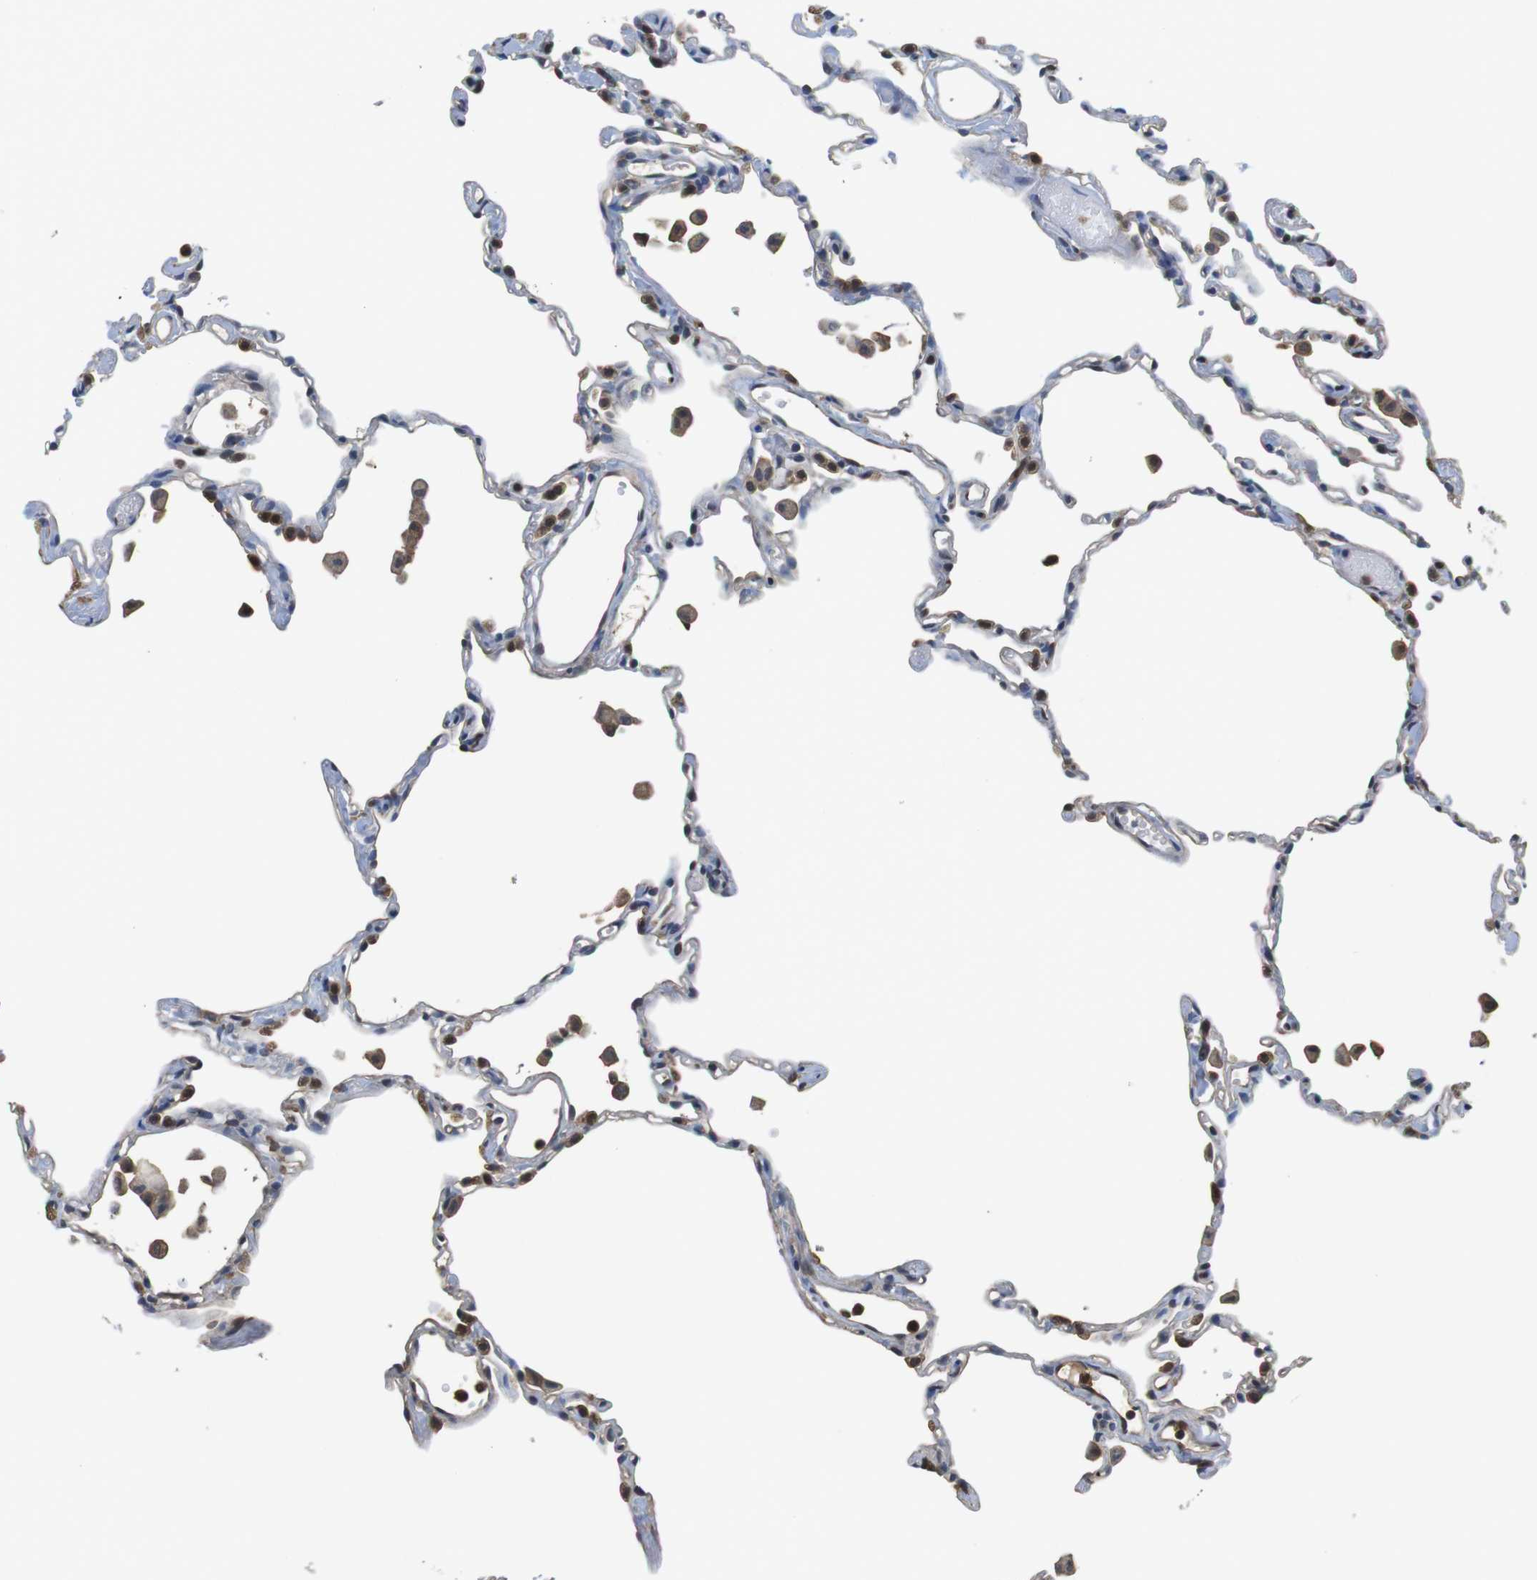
{"staining": {"intensity": "moderate", "quantity": "<25%", "location": "cytoplasmic/membranous,nuclear"}, "tissue": "lung", "cell_type": "Alveolar cells", "image_type": "normal", "snomed": [{"axis": "morphology", "description": "Normal tissue, NOS"}, {"axis": "topography", "description": "Lung"}], "caption": "Brown immunohistochemical staining in normal lung exhibits moderate cytoplasmic/membranous,nuclear staining in about <25% of alveolar cells.", "gene": "LDHA", "patient": {"sex": "female", "age": 49}}